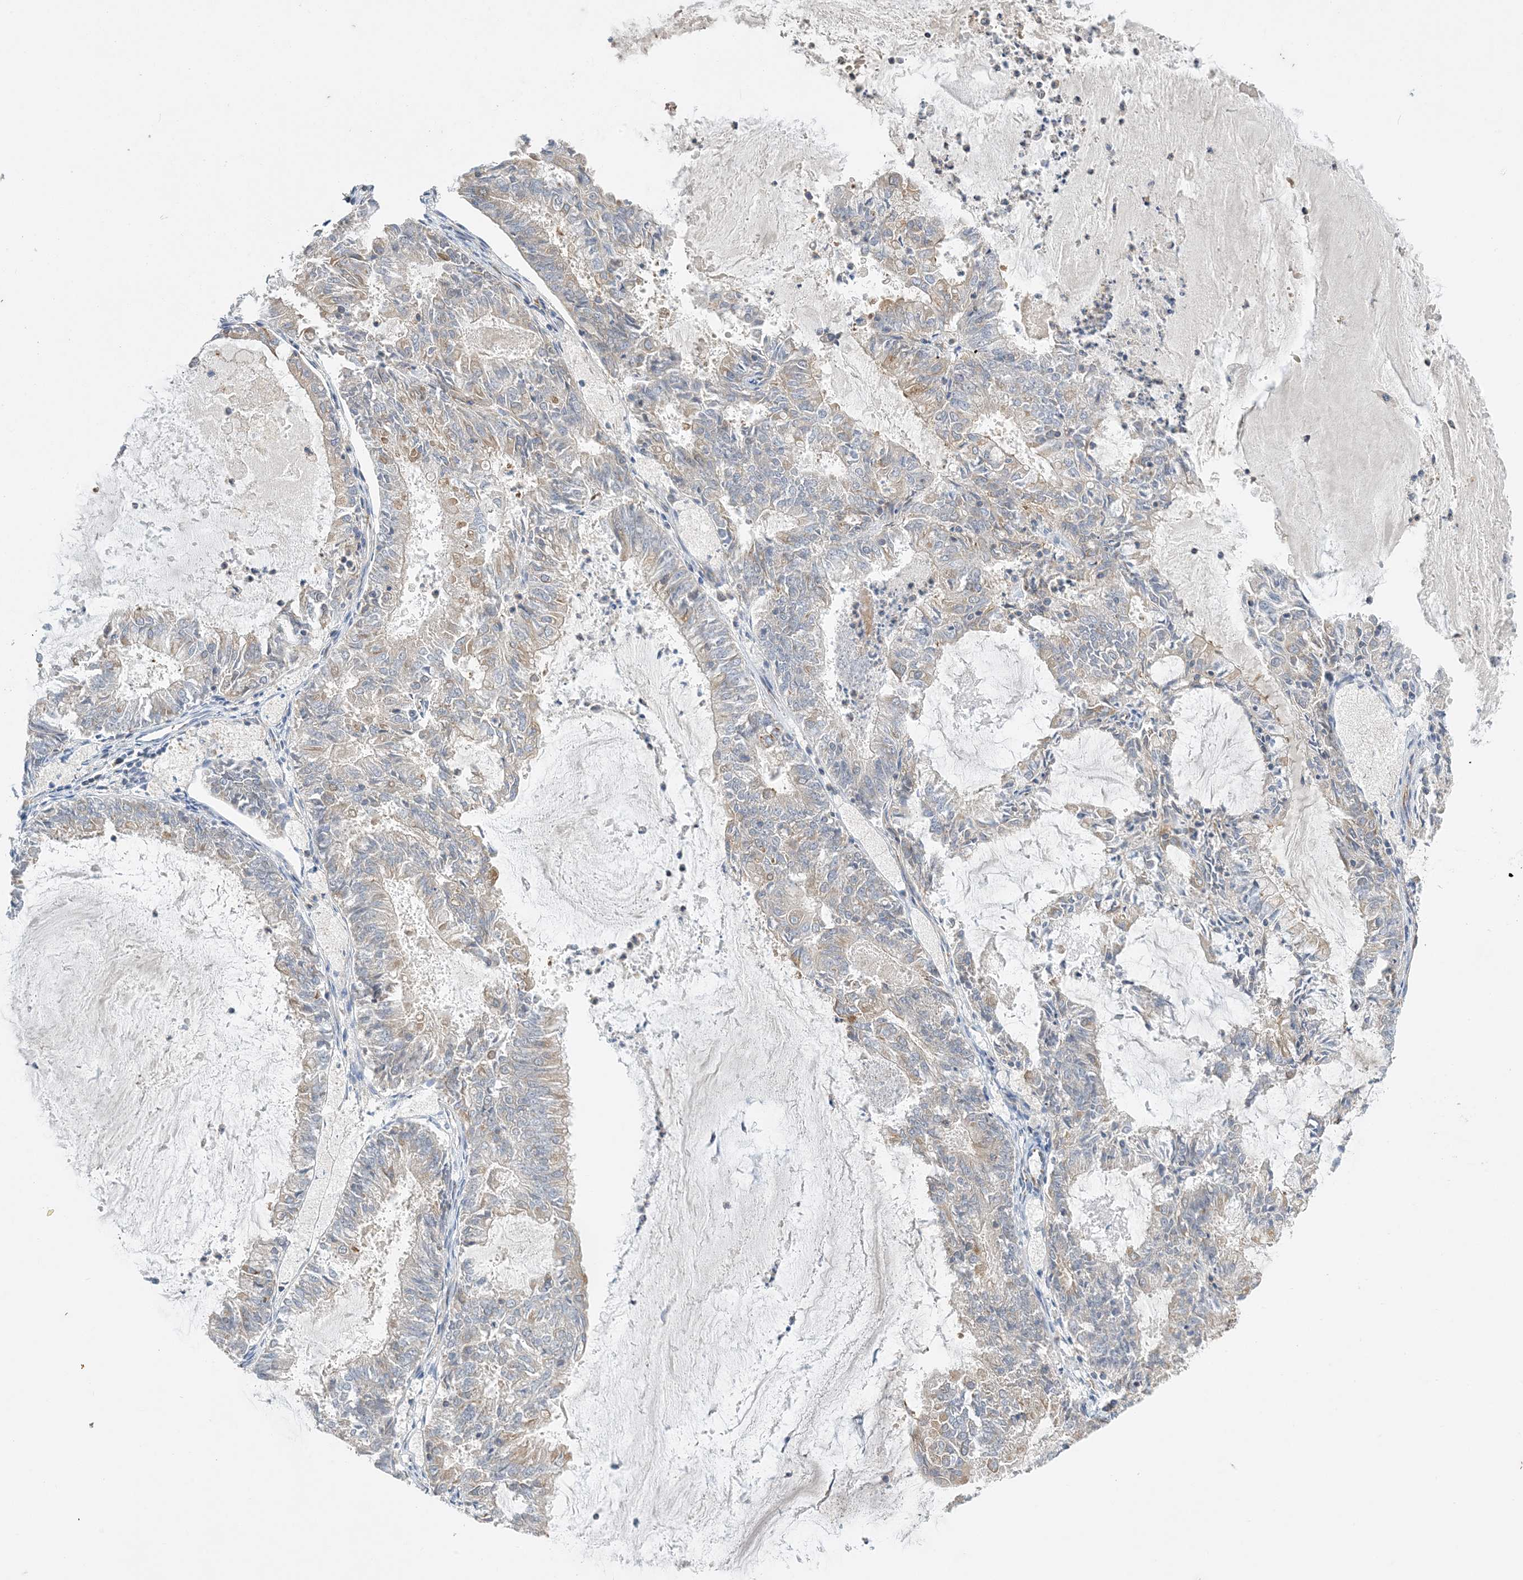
{"staining": {"intensity": "moderate", "quantity": "<25%", "location": "cytoplasmic/membranous"}, "tissue": "endometrial cancer", "cell_type": "Tumor cells", "image_type": "cancer", "snomed": [{"axis": "morphology", "description": "Adenocarcinoma, NOS"}, {"axis": "topography", "description": "Endometrium"}], "caption": "High-power microscopy captured an immunohistochemistry (IHC) photomicrograph of endometrial adenocarcinoma, revealing moderate cytoplasmic/membranous staining in approximately <25% of tumor cells. (DAB IHC with brightfield microscopy, high magnification).", "gene": "SIDT1", "patient": {"sex": "female", "age": 57}}